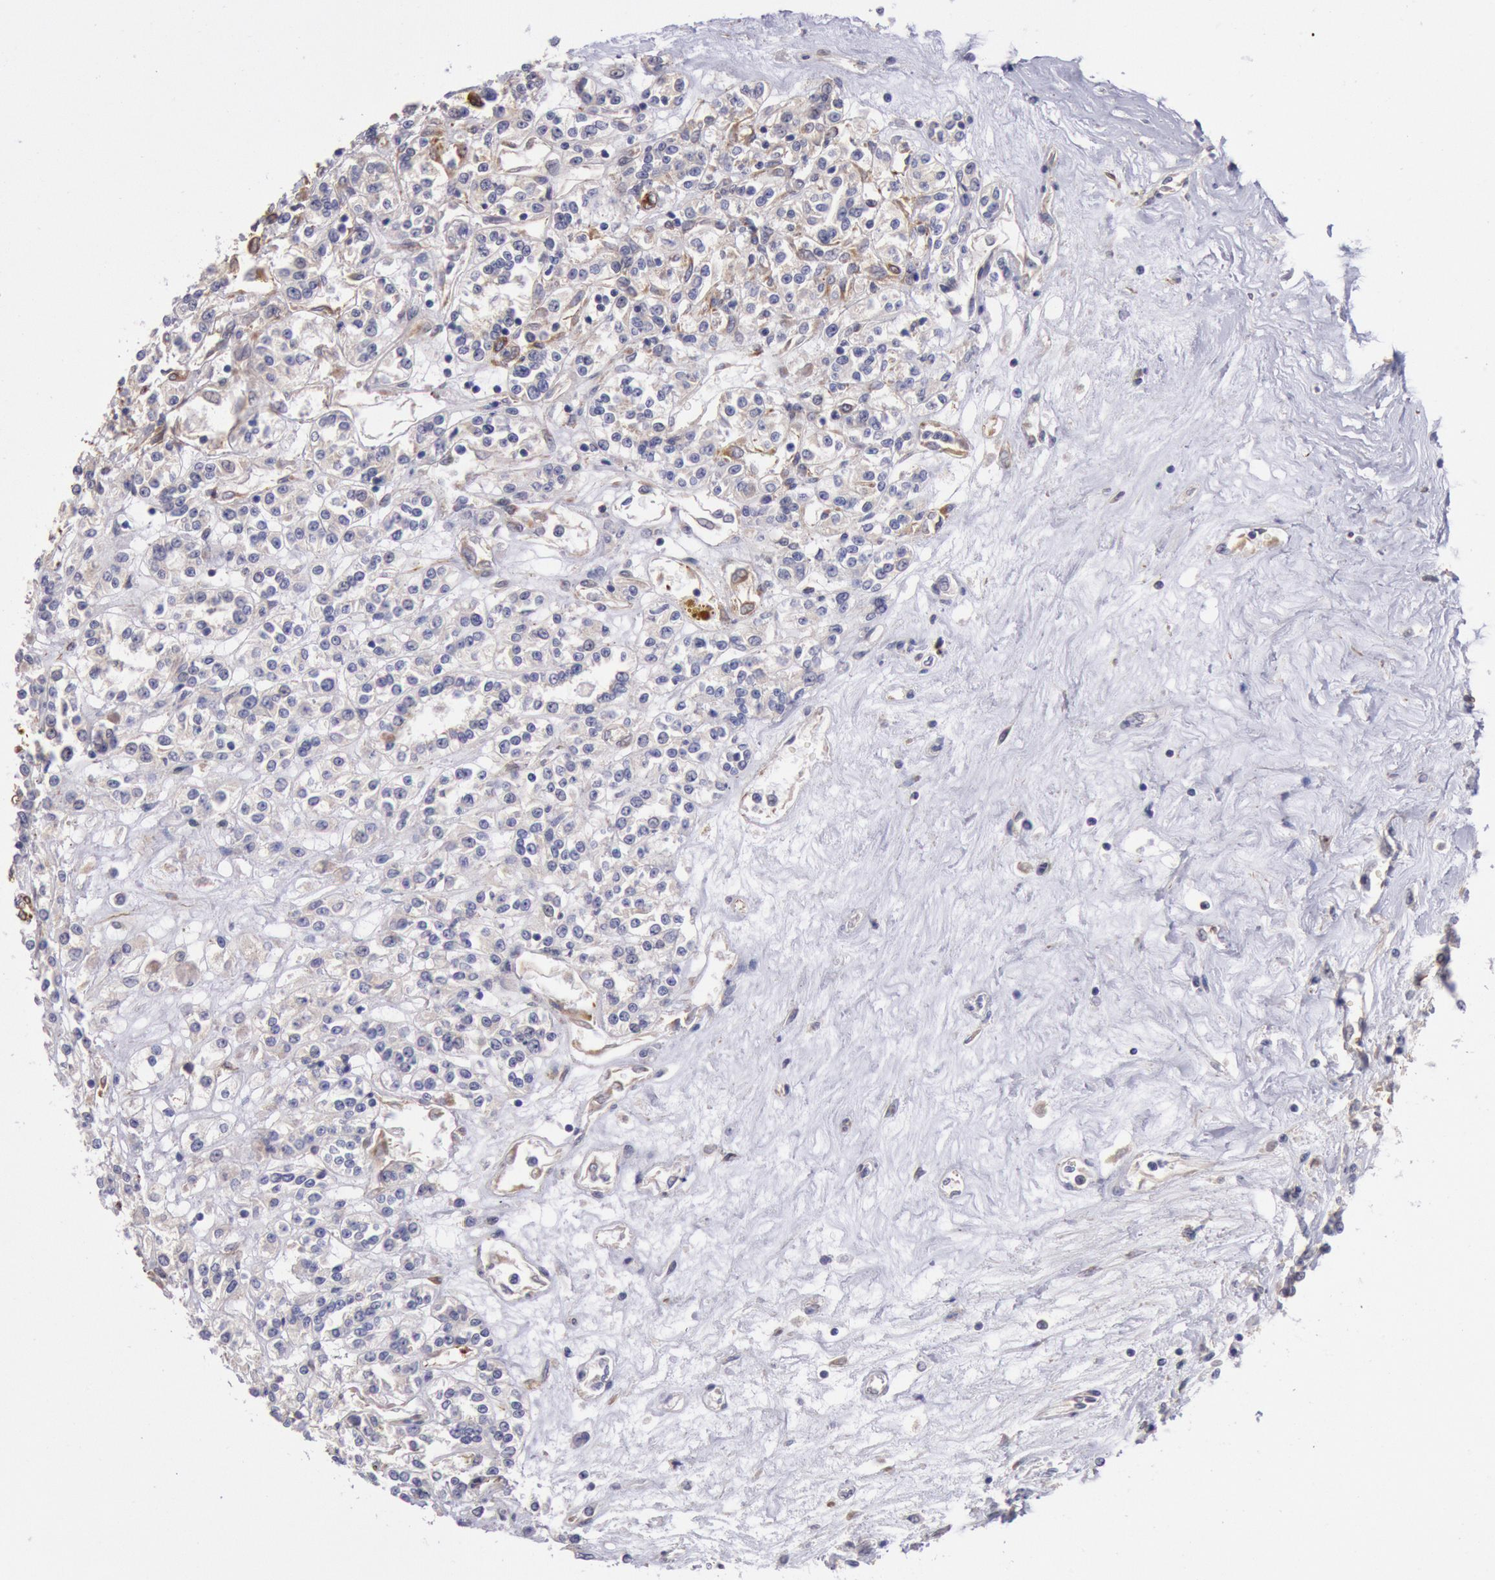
{"staining": {"intensity": "weak", "quantity": "<25%", "location": "cytoplasmic/membranous"}, "tissue": "renal cancer", "cell_type": "Tumor cells", "image_type": "cancer", "snomed": [{"axis": "morphology", "description": "Adenocarcinoma, NOS"}, {"axis": "topography", "description": "Kidney"}], "caption": "Immunohistochemistry image of human renal cancer stained for a protein (brown), which reveals no expression in tumor cells.", "gene": "DRG1", "patient": {"sex": "female", "age": 76}}